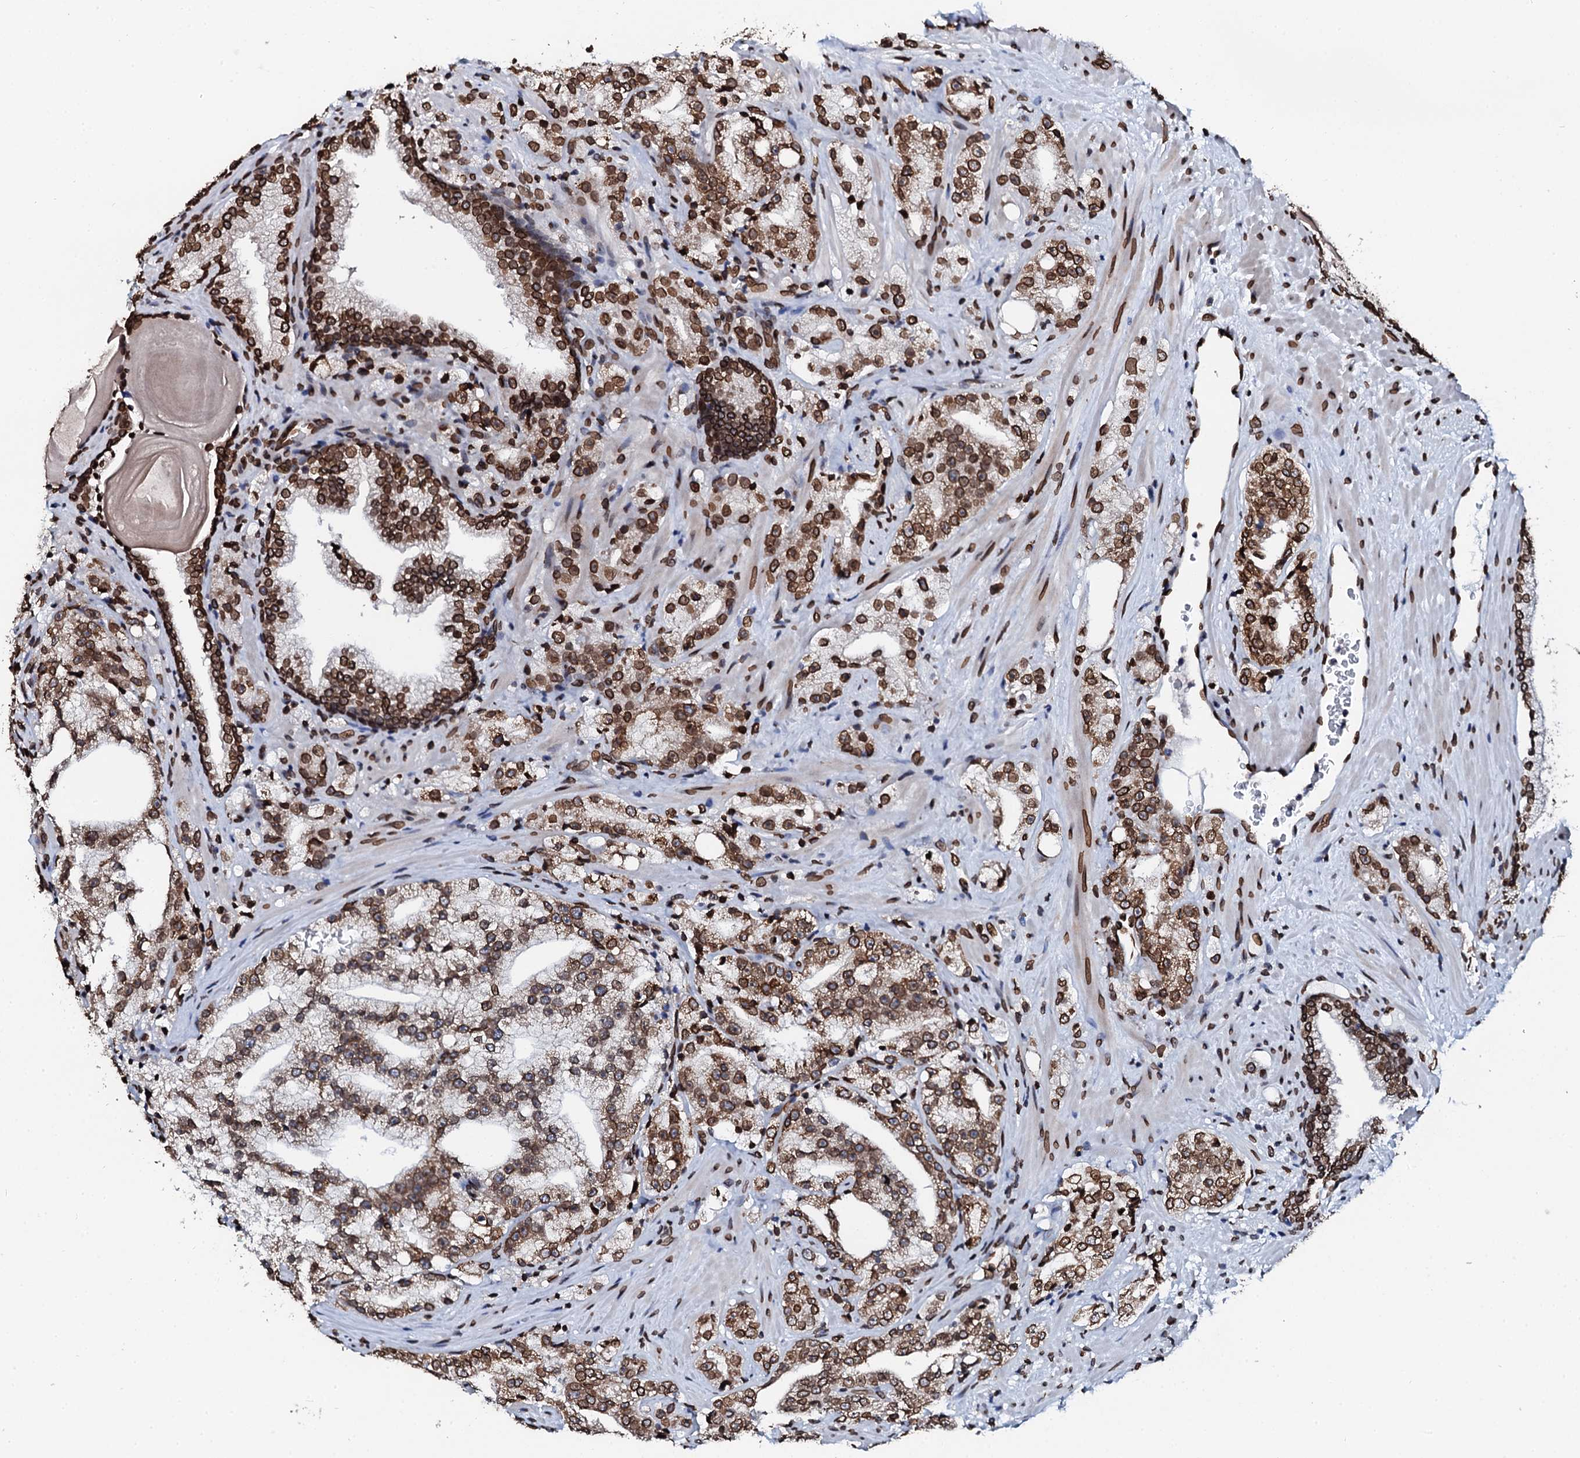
{"staining": {"intensity": "strong", "quantity": ">75%", "location": "cytoplasmic/membranous,nuclear"}, "tissue": "prostate cancer", "cell_type": "Tumor cells", "image_type": "cancer", "snomed": [{"axis": "morphology", "description": "Adenocarcinoma, High grade"}, {"axis": "topography", "description": "Prostate"}], "caption": "A high-resolution photomicrograph shows immunohistochemistry staining of prostate cancer, which demonstrates strong cytoplasmic/membranous and nuclear expression in approximately >75% of tumor cells.", "gene": "KATNAL2", "patient": {"sex": "male", "age": 64}}